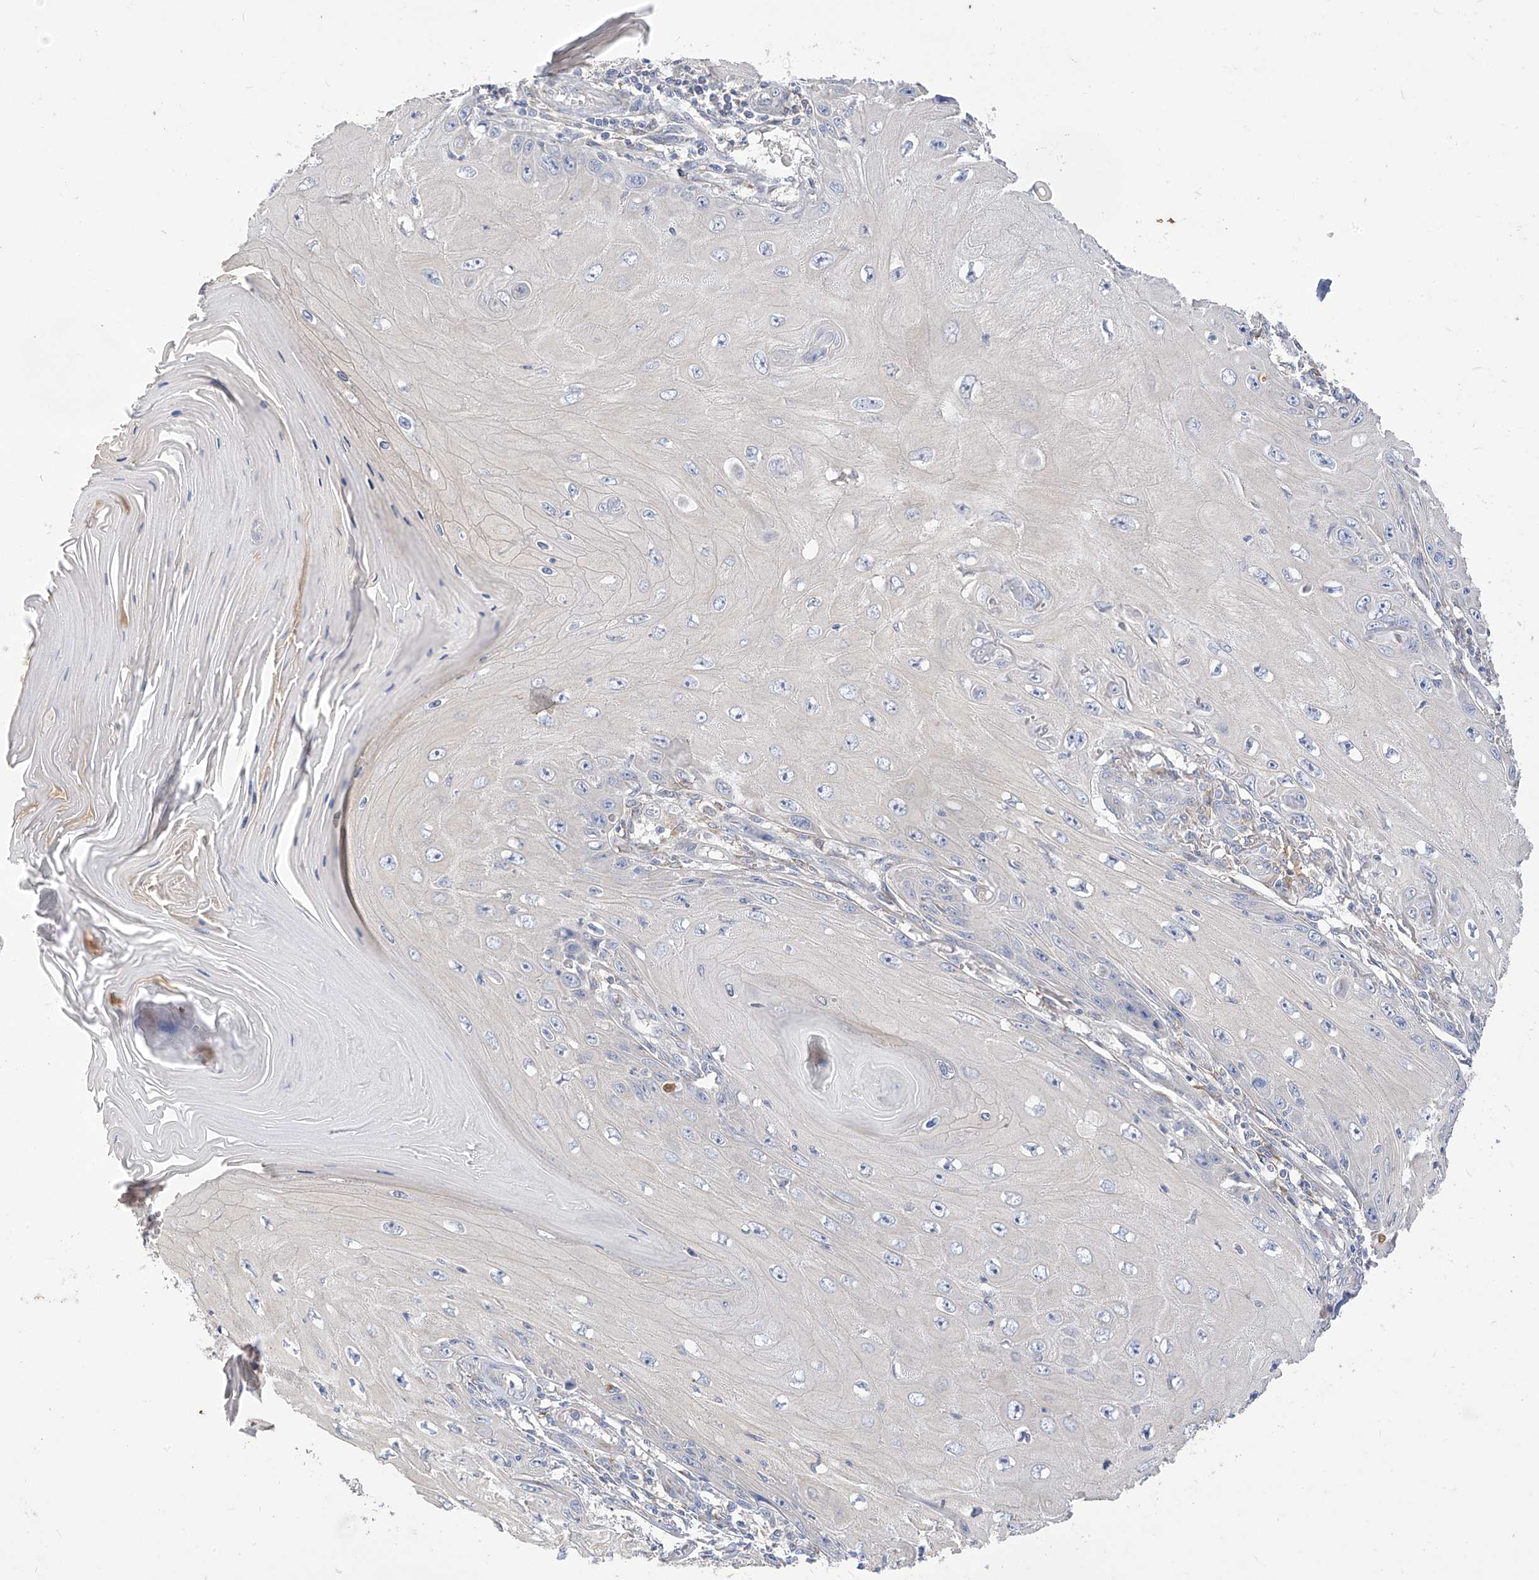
{"staining": {"intensity": "negative", "quantity": "none", "location": "none"}, "tissue": "skin cancer", "cell_type": "Tumor cells", "image_type": "cancer", "snomed": [{"axis": "morphology", "description": "Squamous cell carcinoma, NOS"}, {"axis": "topography", "description": "Skin"}], "caption": "Squamous cell carcinoma (skin) was stained to show a protein in brown. There is no significant staining in tumor cells. The staining was performed using DAB (3,3'-diaminobenzidine) to visualize the protein expression in brown, while the nuclei were stained in blue with hematoxylin (Magnification: 20x).", "gene": "RASA2", "patient": {"sex": "female", "age": 73}}